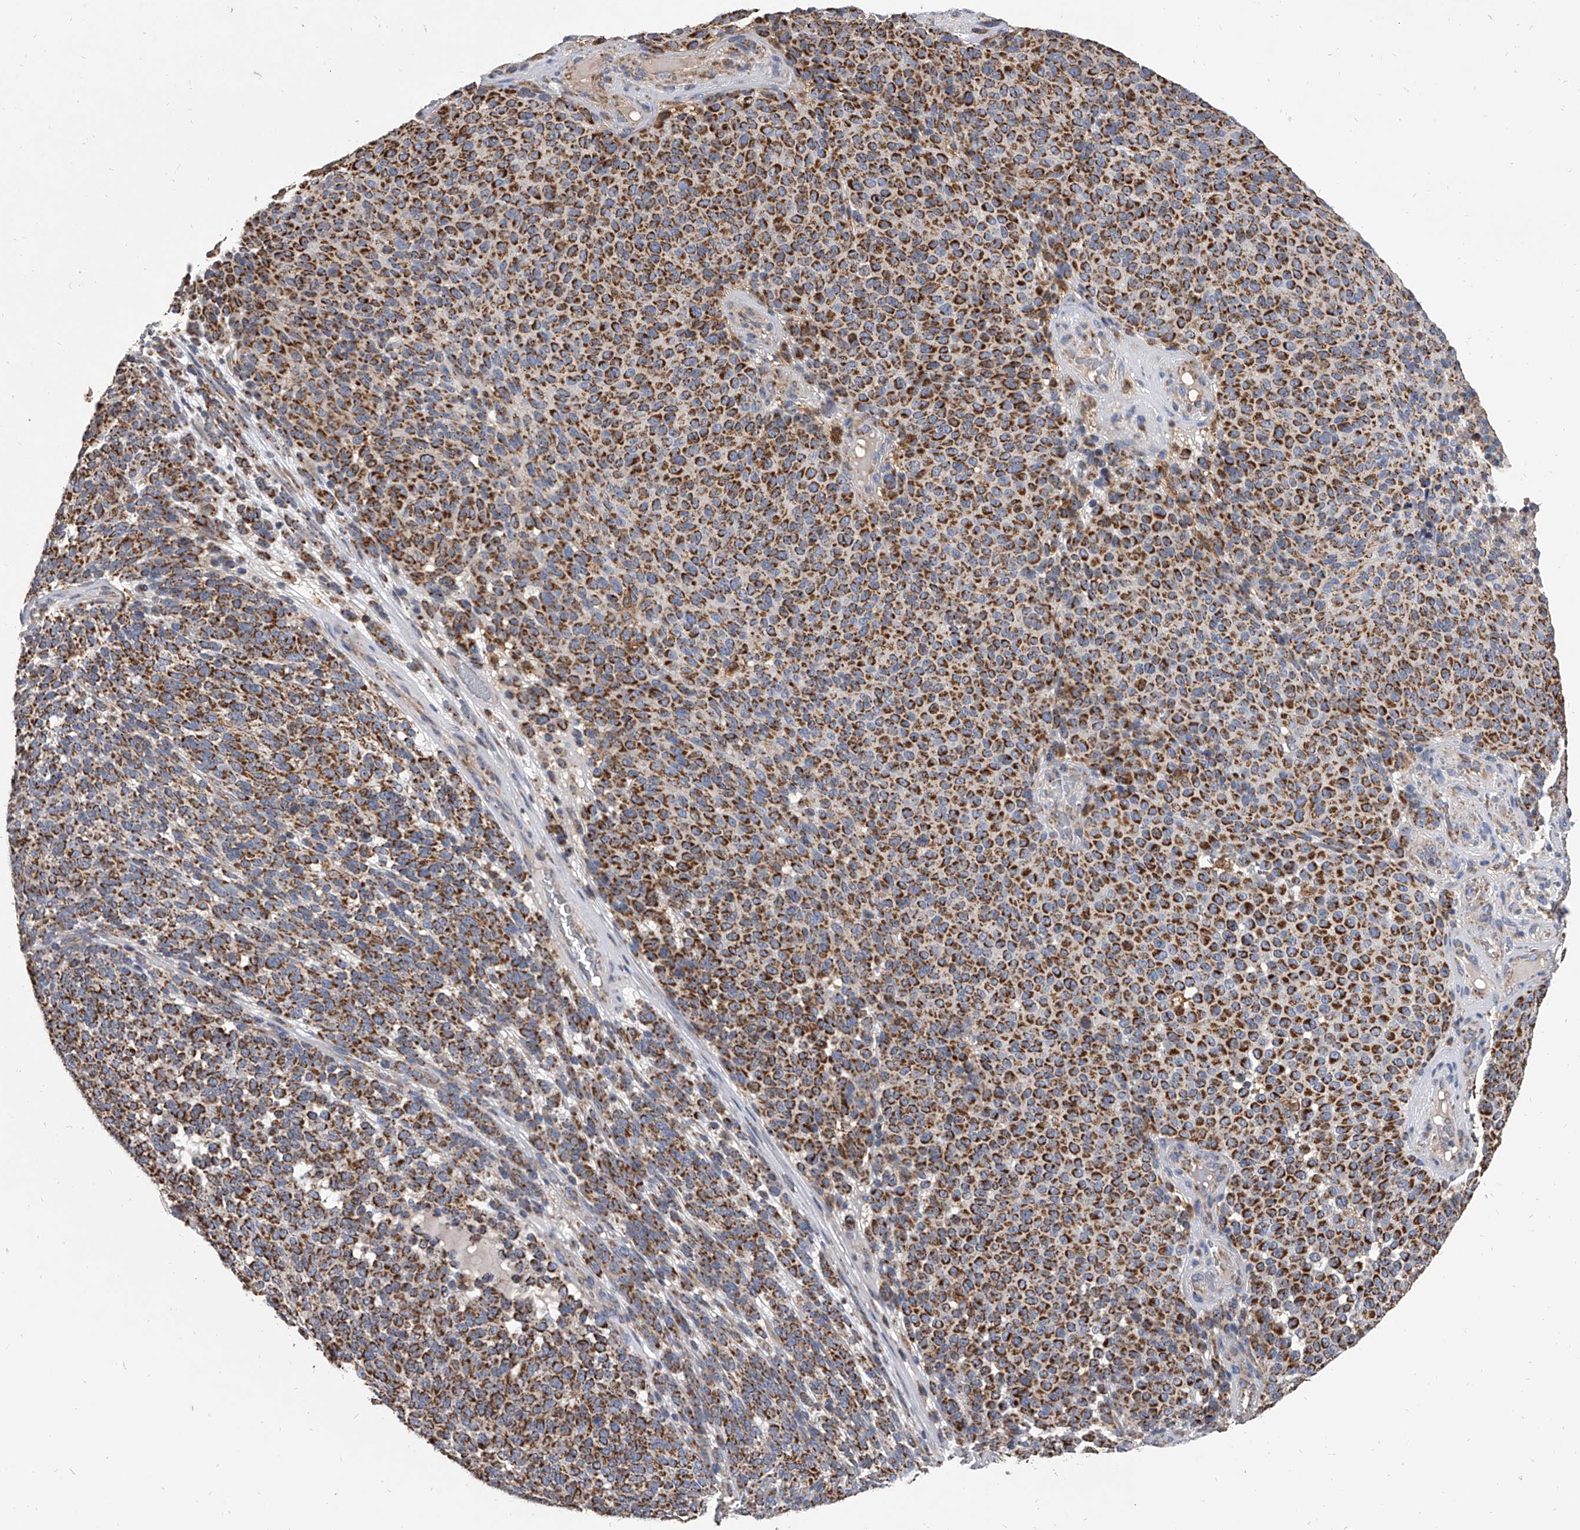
{"staining": {"intensity": "strong", "quantity": ">75%", "location": "cytoplasmic/membranous"}, "tissue": "melanoma", "cell_type": "Tumor cells", "image_type": "cancer", "snomed": [{"axis": "morphology", "description": "Malignant melanoma, NOS"}, {"axis": "topography", "description": "Skin"}], "caption": "DAB immunohistochemical staining of melanoma displays strong cytoplasmic/membranous protein staining in about >75% of tumor cells.", "gene": "MRPL28", "patient": {"sex": "male", "age": 49}}